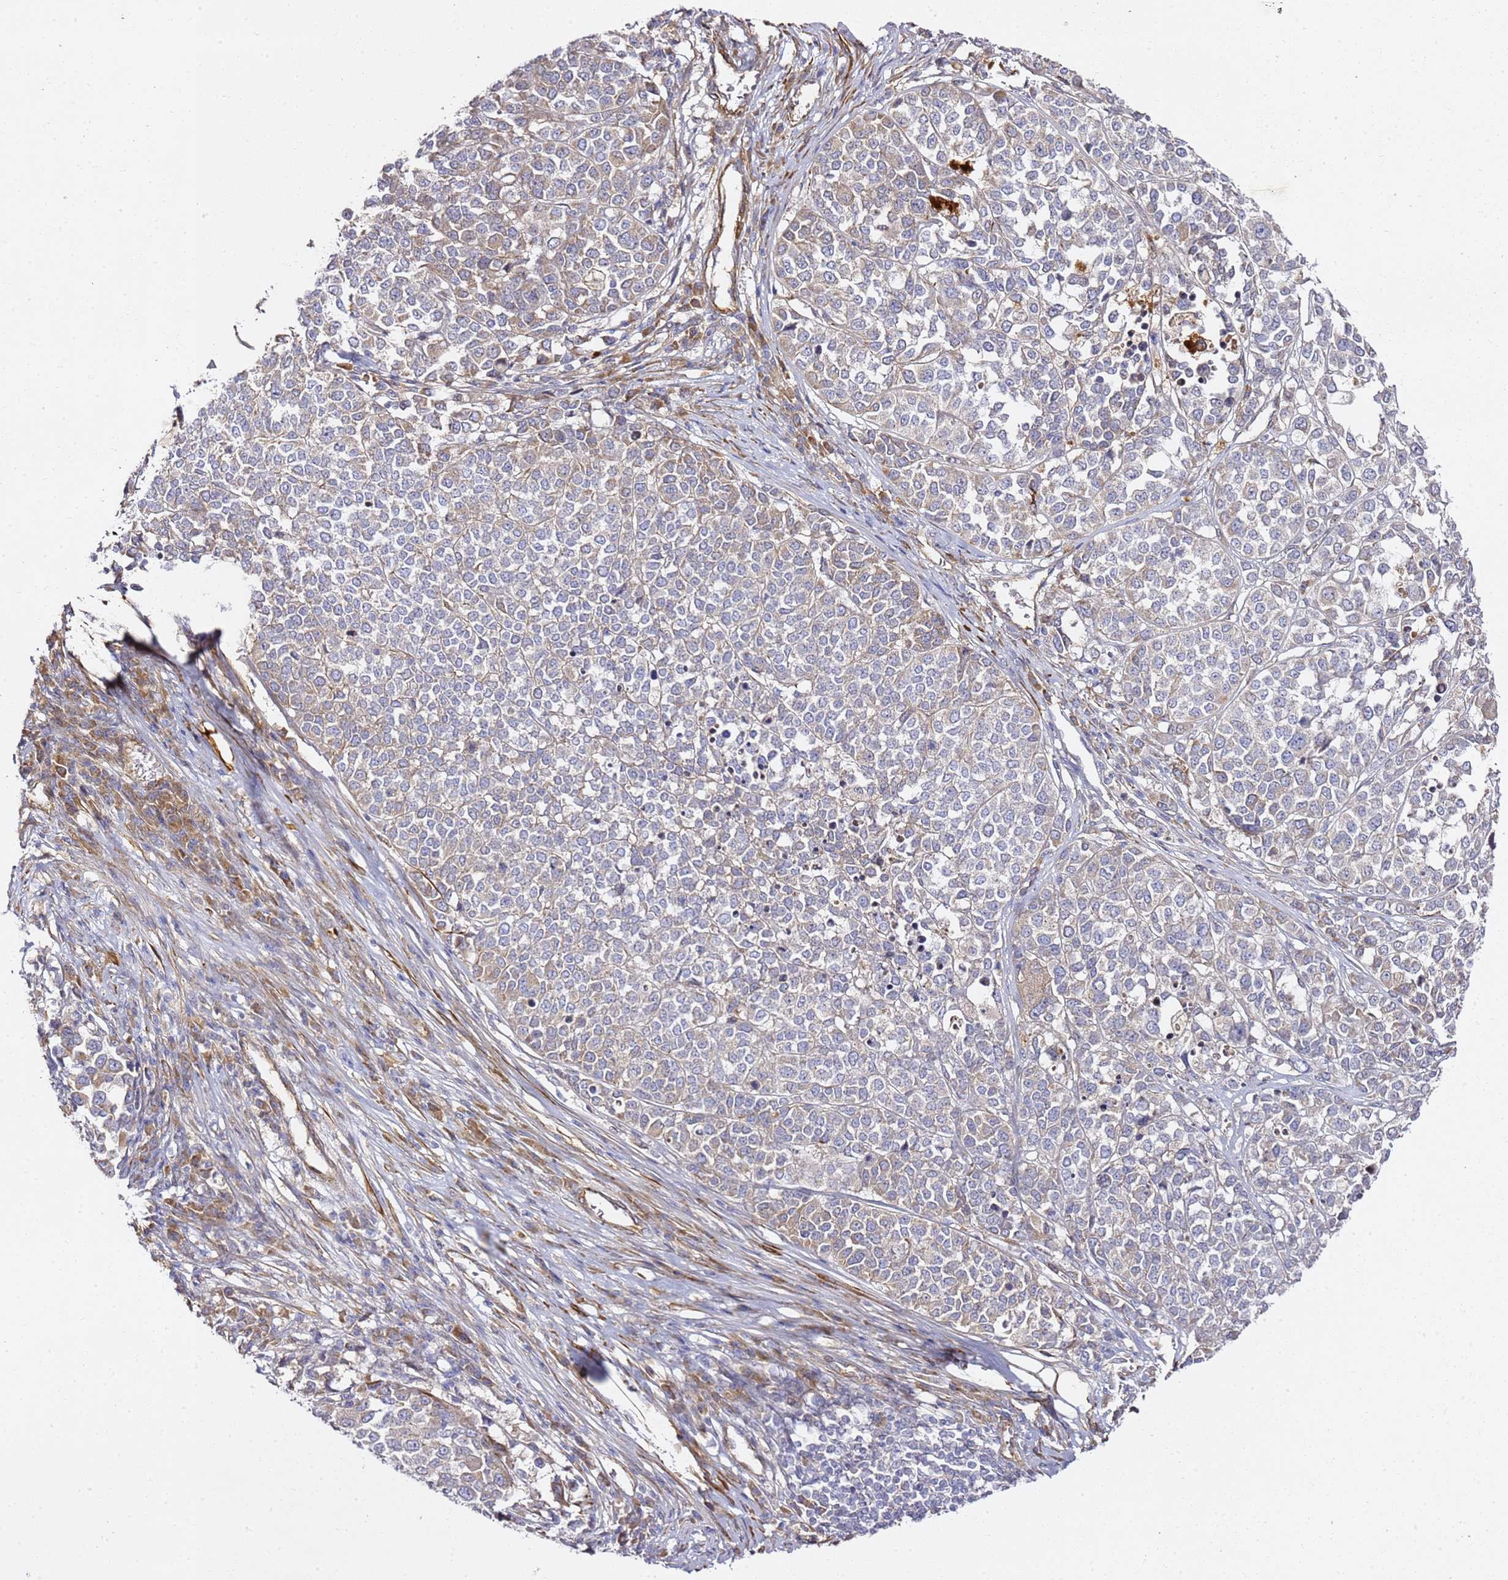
{"staining": {"intensity": "weak", "quantity": "<25%", "location": "cytoplasmic/membranous"}, "tissue": "melanoma", "cell_type": "Tumor cells", "image_type": "cancer", "snomed": [{"axis": "morphology", "description": "Malignant melanoma, Metastatic site"}, {"axis": "topography", "description": "Lymph node"}], "caption": "The image demonstrates no significant positivity in tumor cells of melanoma.", "gene": "EPS8L1", "patient": {"sex": "male", "age": 44}}